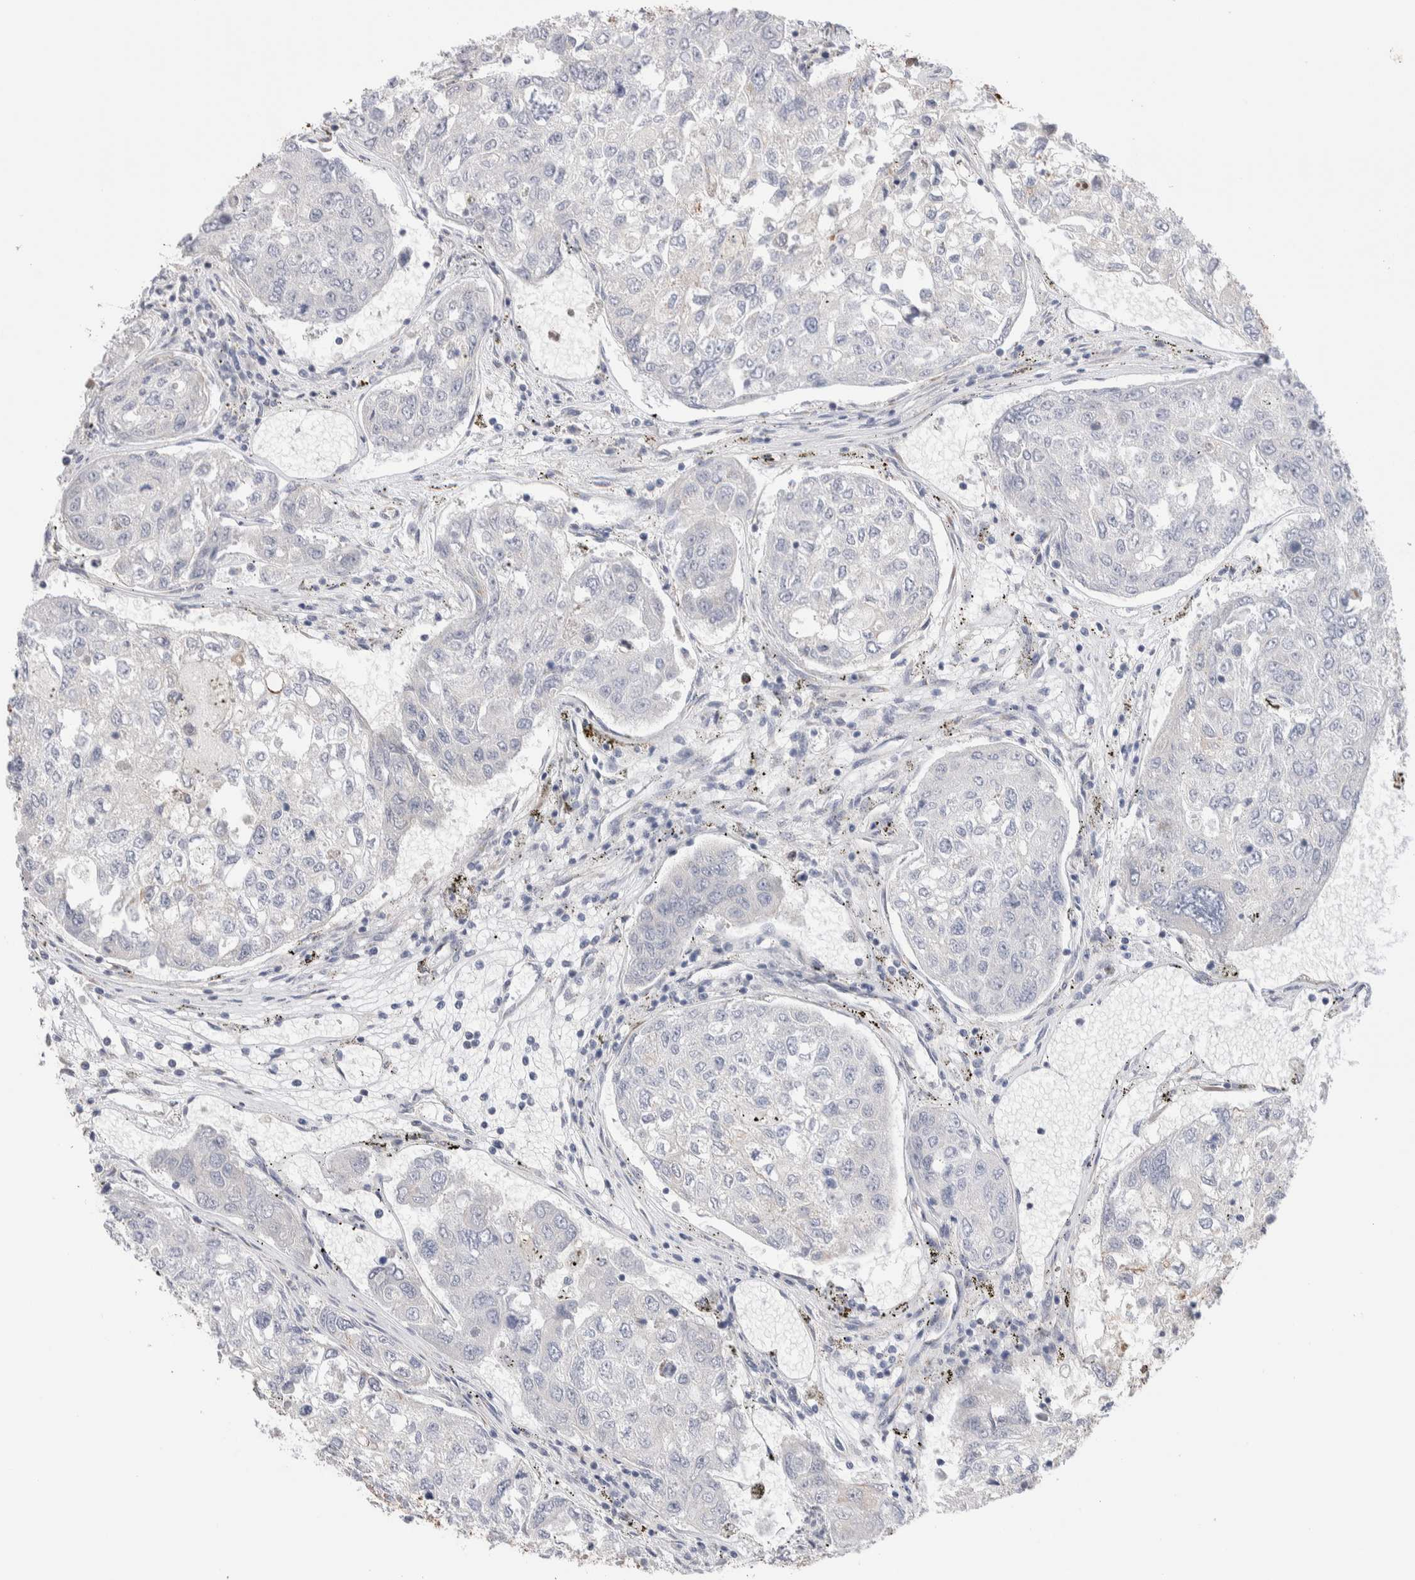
{"staining": {"intensity": "negative", "quantity": "none", "location": "none"}, "tissue": "urothelial cancer", "cell_type": "Tumor cells", "image_type": "cancer", "snomed": [{"axis": "morphology", "description": "Urothelial carcinoma, High grade"}, {"axis": "topography", "description": "Lymph node"}, {"axis": "topography", "description": "Urinary bladder"}], "caption": "Tumor cells are negative for brown protein staining in urothelial cancer.", "gene": "C1orf112", "patient": {"sex": "male", "age": 51}}